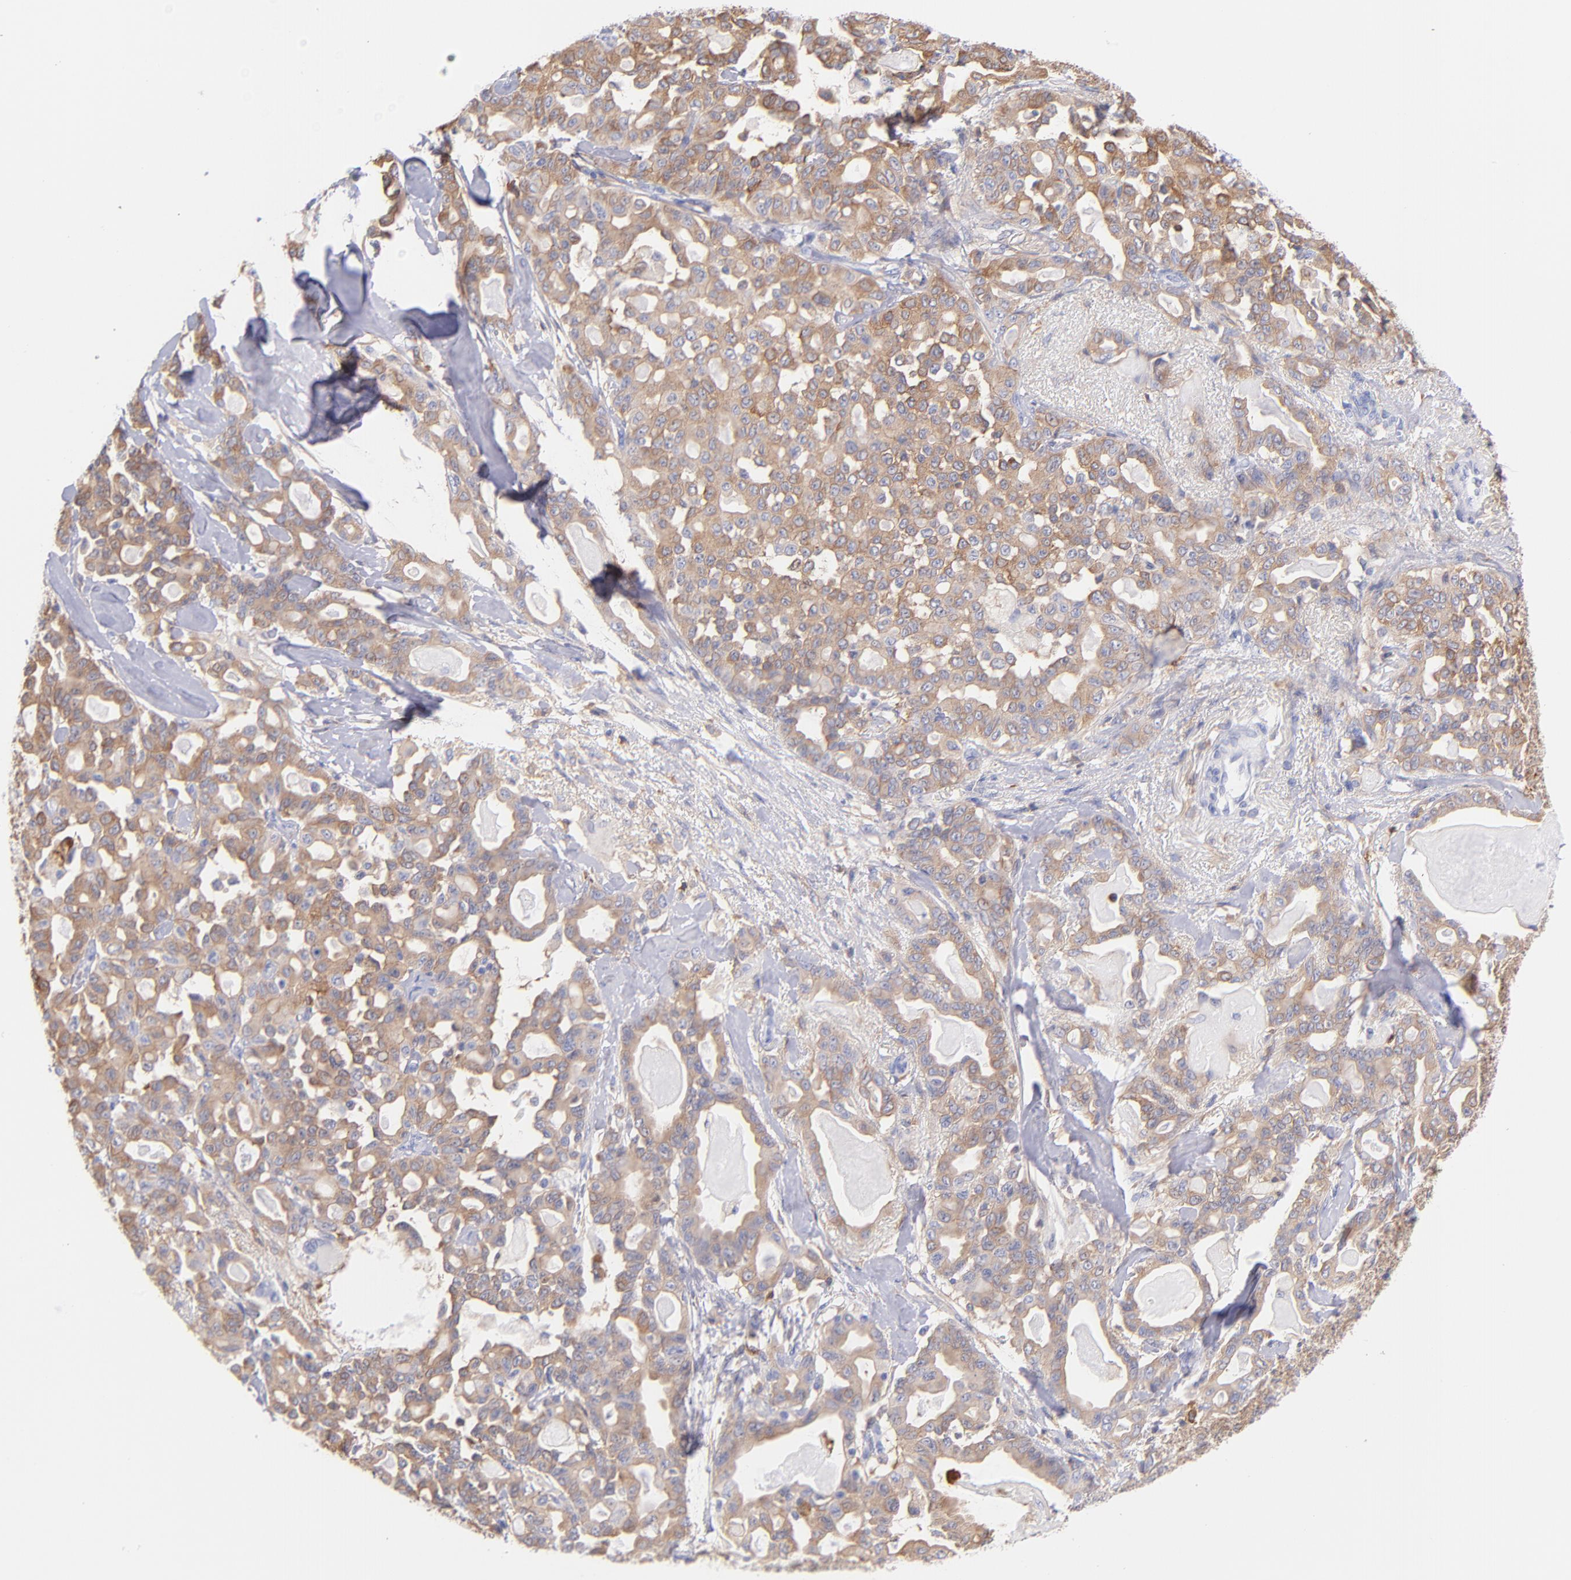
{"staining": {"intensity": "moderate", "quantity": ">75%", "location": "cytoplasmic/membranous"}, "tissue": "pancreatic cancer", "cell_type": "Tumor cells", "image_type": "cancer", "snomed": [{"axis": "morphology", "description": "Adenocarcinoma, NOS"}, {"axis": "topography", "description": "Pancreas"}], "caption": "Pancreatic cancer stained with DAB (3,3'-diaminobenzidine) immunohistochemistry reveals medium levels of moderate cytoplasmic/membranous staining in about >75% of tumor cells.", "gene": "PRKCA", "patient": {"sex": "male", "age": 63}}